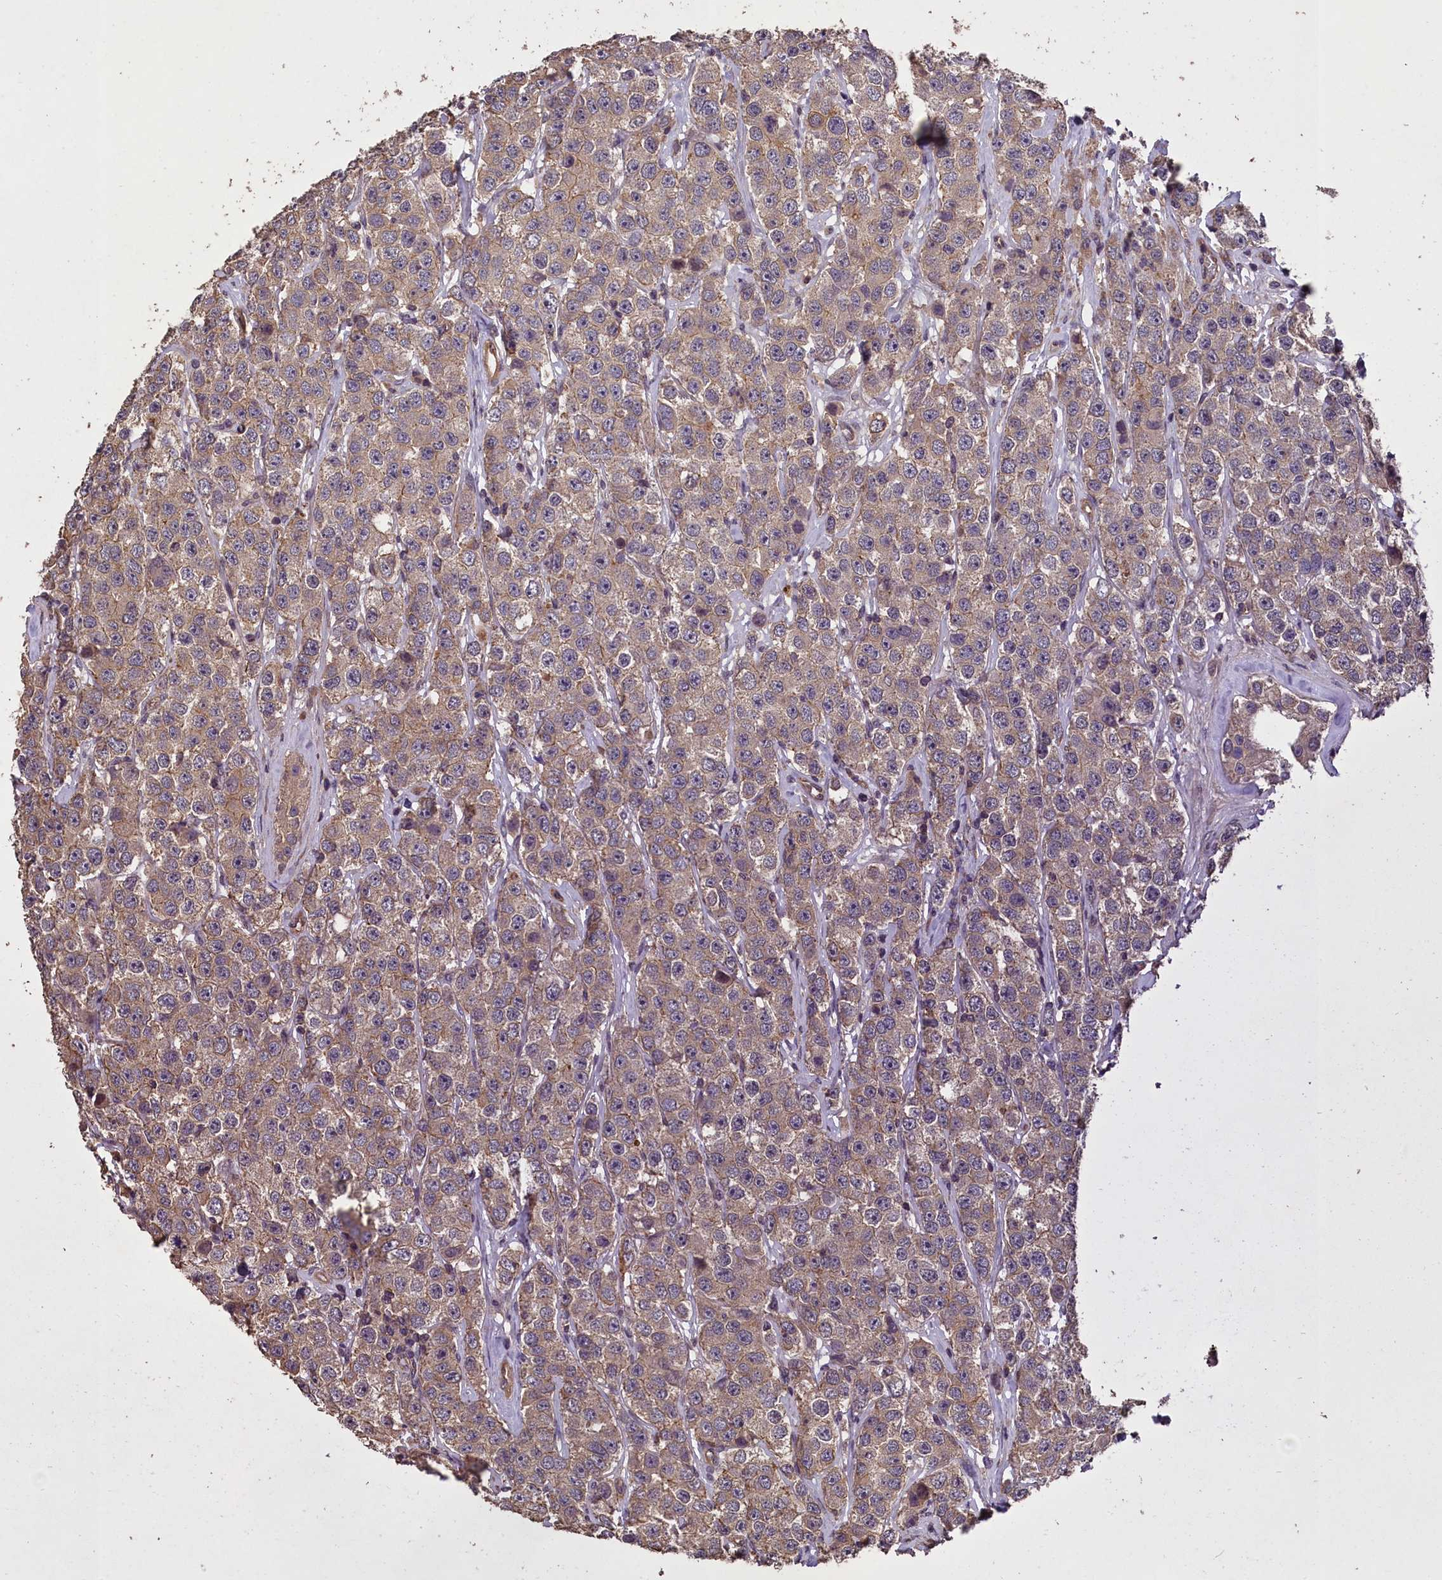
{"staining": {"intensity": "weak", "quantity": ">75%", "location": "cytoplasmic/membranous"}, "tissue": "testis cancer", "cell_type": "Tumor cells", "image_type": "cancer", "snomed": [{"axis": "morphology", "description": "Seminoma, NOS"}, {"axis": "topography", "description": "Testis"}], "caption": "DAB immunohistochemical staining of testis cancer (seminoma) exhibits weak cytoplasmic/membranous protein positivity in about >75% of tumor cells.", "gene": "CHD9", "patient": {"sex": "male", "age": 28}}